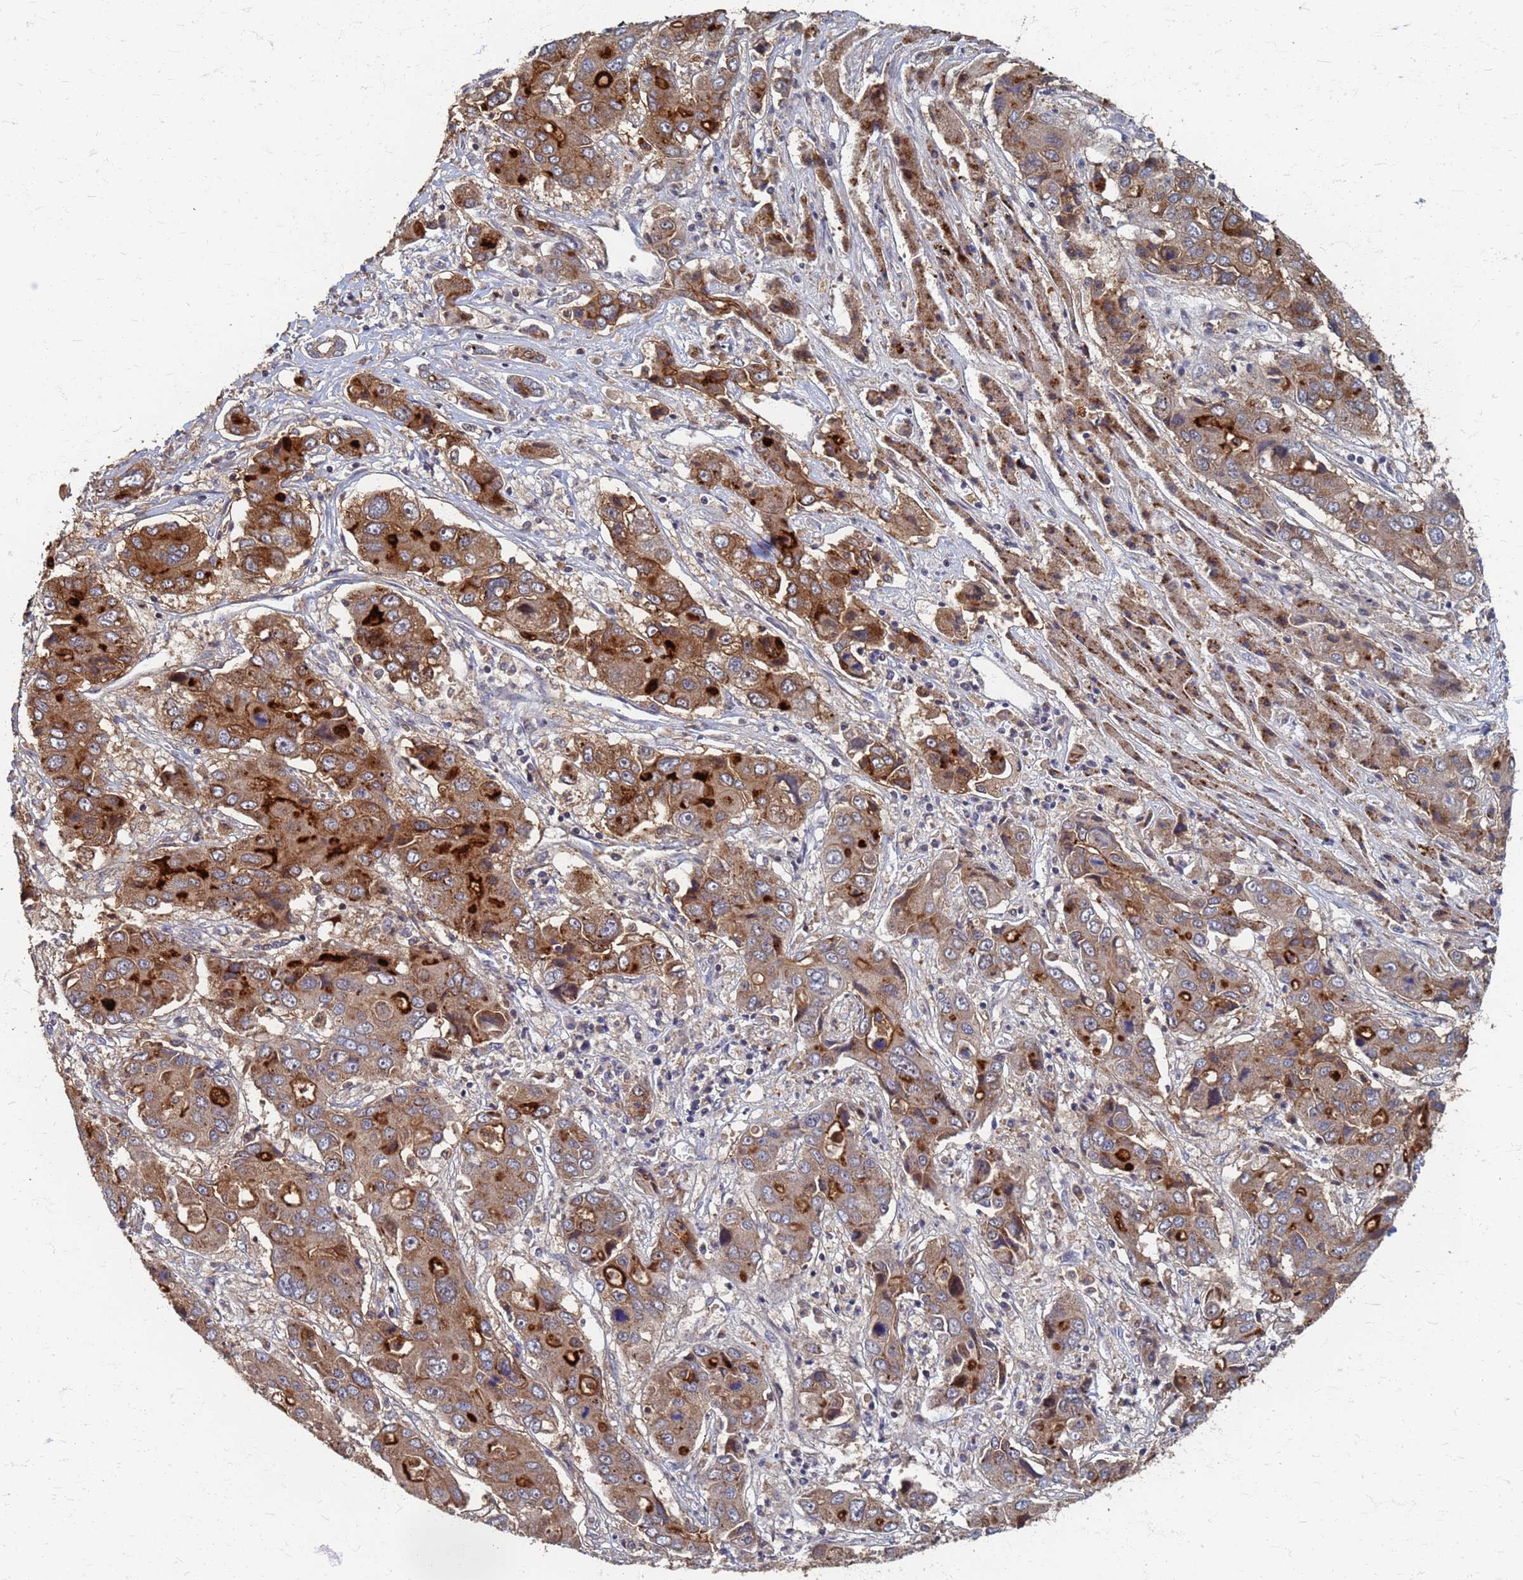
{"staining": {"intensity": "moderate", "quantity": ">75%", "location": "cytoplasmic/membranous"}, "tissue": "liver cancer", "cell_type": "Tumor cells", "image_type": "cancer", "snomed": [{"axis": "morphology", "description": "Cholangiocarcinoma"}, {"axis": "topography", "description": "Liver"}], "caption": "Brown immunohistochemical staining in human liver cancer (cholangiocarcinoma) displays moderate cytoplasmic/membranous staining in about >75% of tumor cells. (Brightfield microscopy of DAB IHC at high magnification).", "gene": "ATPAF1", "patient": {"sex": "male", "age": 67}}